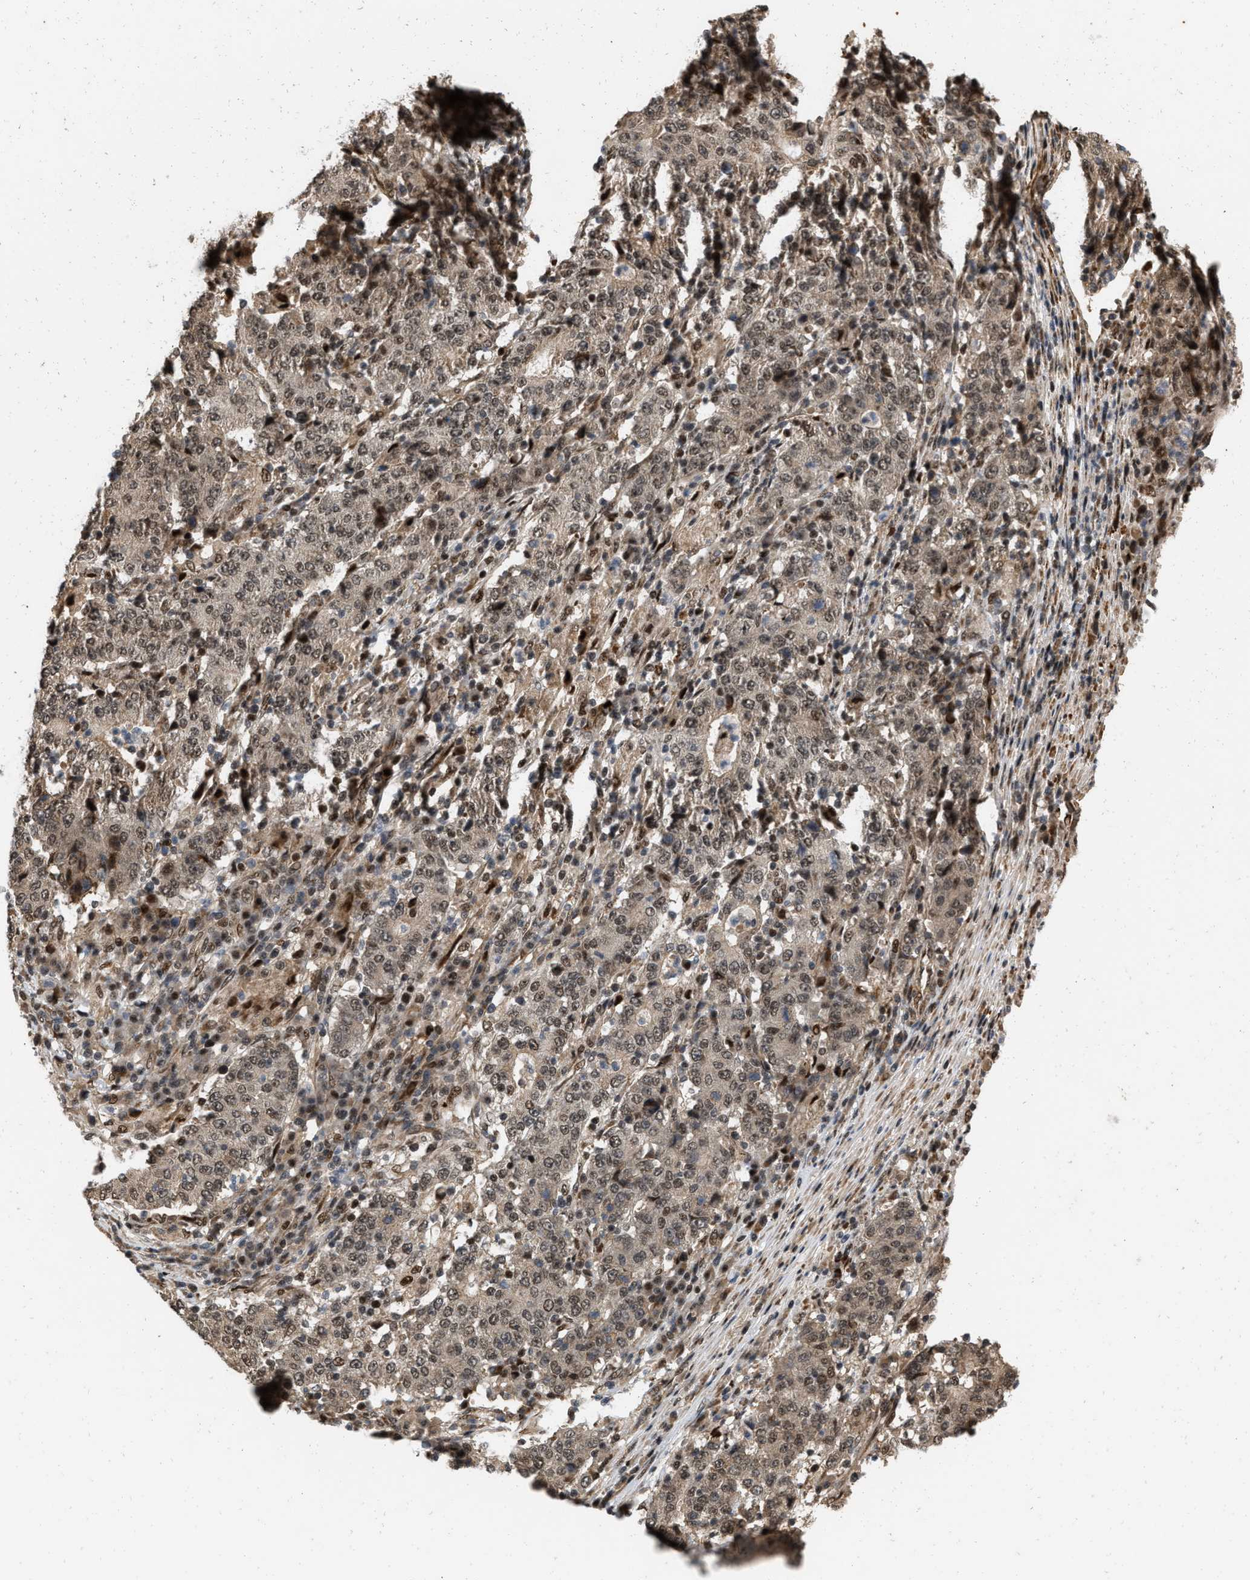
{"staining": {"intensity": "moderate", "quantity": ">75%", "location": "nuclear"}, "tissue": "stomach cancer", "cell_type": "Tumor cells", "image_type": "cancer", "snomed": [{"axis": "morphology", "description": "Adenocarcinoma, NOS"}, {"axis": "topography", "description": "Stomach"}], "caption": "Human stomach cancer (adenocarcinoma) stained with a brown dye reveals moderate nuclear positive expression in approximately >75% of tumor cells.", "gene": "ANKRD11", "patient": {"sex": "male", "age": 59}}